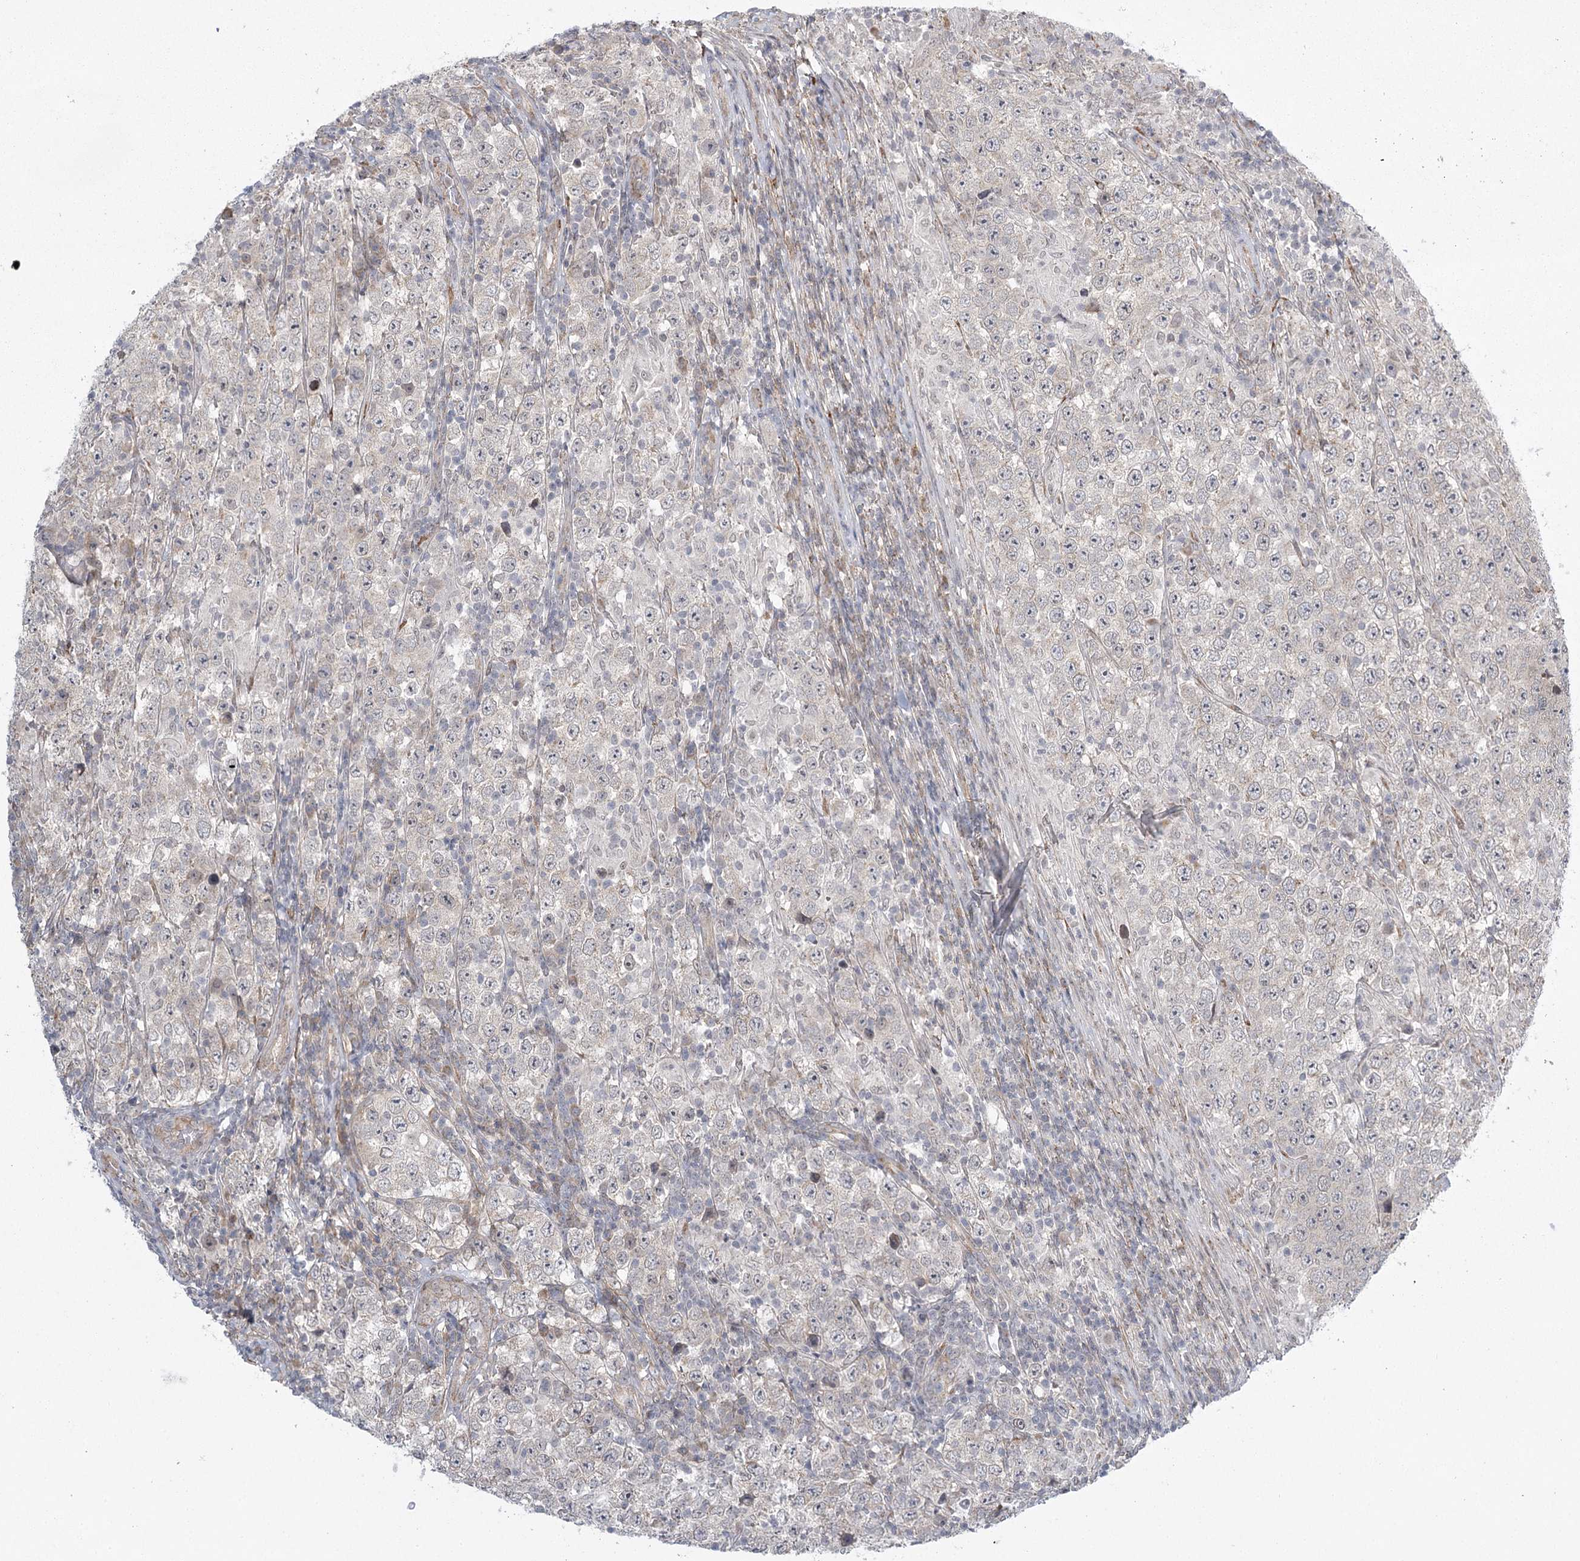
{"staining": {"intensity": "negative", "quantity": "none", "location": "none"}, "tissue": "testis cancer", "cell_type": "Tumor cells", "image_type": "cancer", "snomed": [{"axis": "morphology", "description": "Normal tissue, NOS"}, {"axis": "morphology", "description": "Urothelial carcinoma, High grade"}, {"axis": "morphology", "description": "Seminoma, NOS"}, {"axis": "morphology", "description": "Carcinoma, Embryonal, NOS"}, {"axis": "topography", "description": "Urinary bladder"}, {"axis": "topography", "description": "Testis"}], "caption": "This is a photomicrograph of immunohistochemistry staining of testis cancer (embryonal carcinoma), which shows no positivity in tumor cells.", "gene": "MED28", "patient": {"sex": "male", "age": 41}}